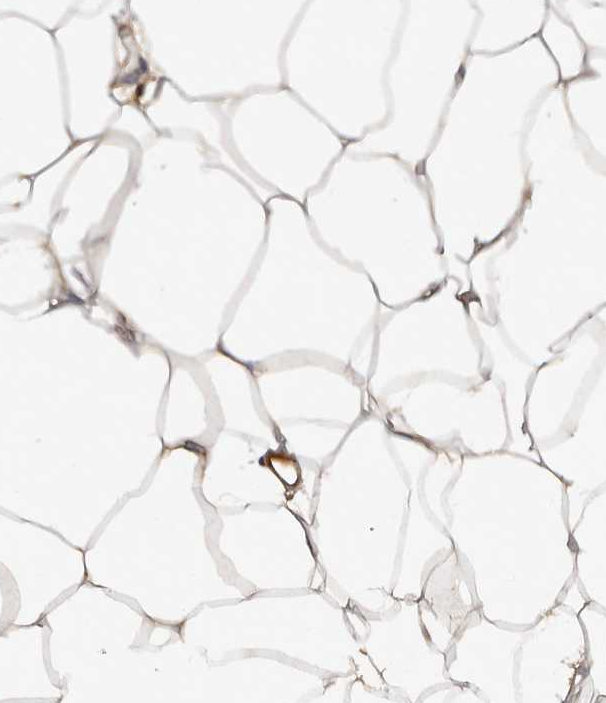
{"staining": {"intensity": "moderate", "quantity": ">75%", "location": "cytoplasmic/membranous,nuclear"}, "tissue": "adipose tissue", "cell_type": "Adipocytes", "image_type": "normal", "snomed": [{"axis": "morphology", "description": "Normal tissue, NOS"}, {"axis": "topography", "description": "Breast"}], "caption": "Protein staining displays moderate cytoplasmic/membranous,nuclear positivity in approximately >75% of adipocytes in unremarkable adipose tissue.", "gene": "DNAJB4", "patient": {"sex": "female", "age": 23}}